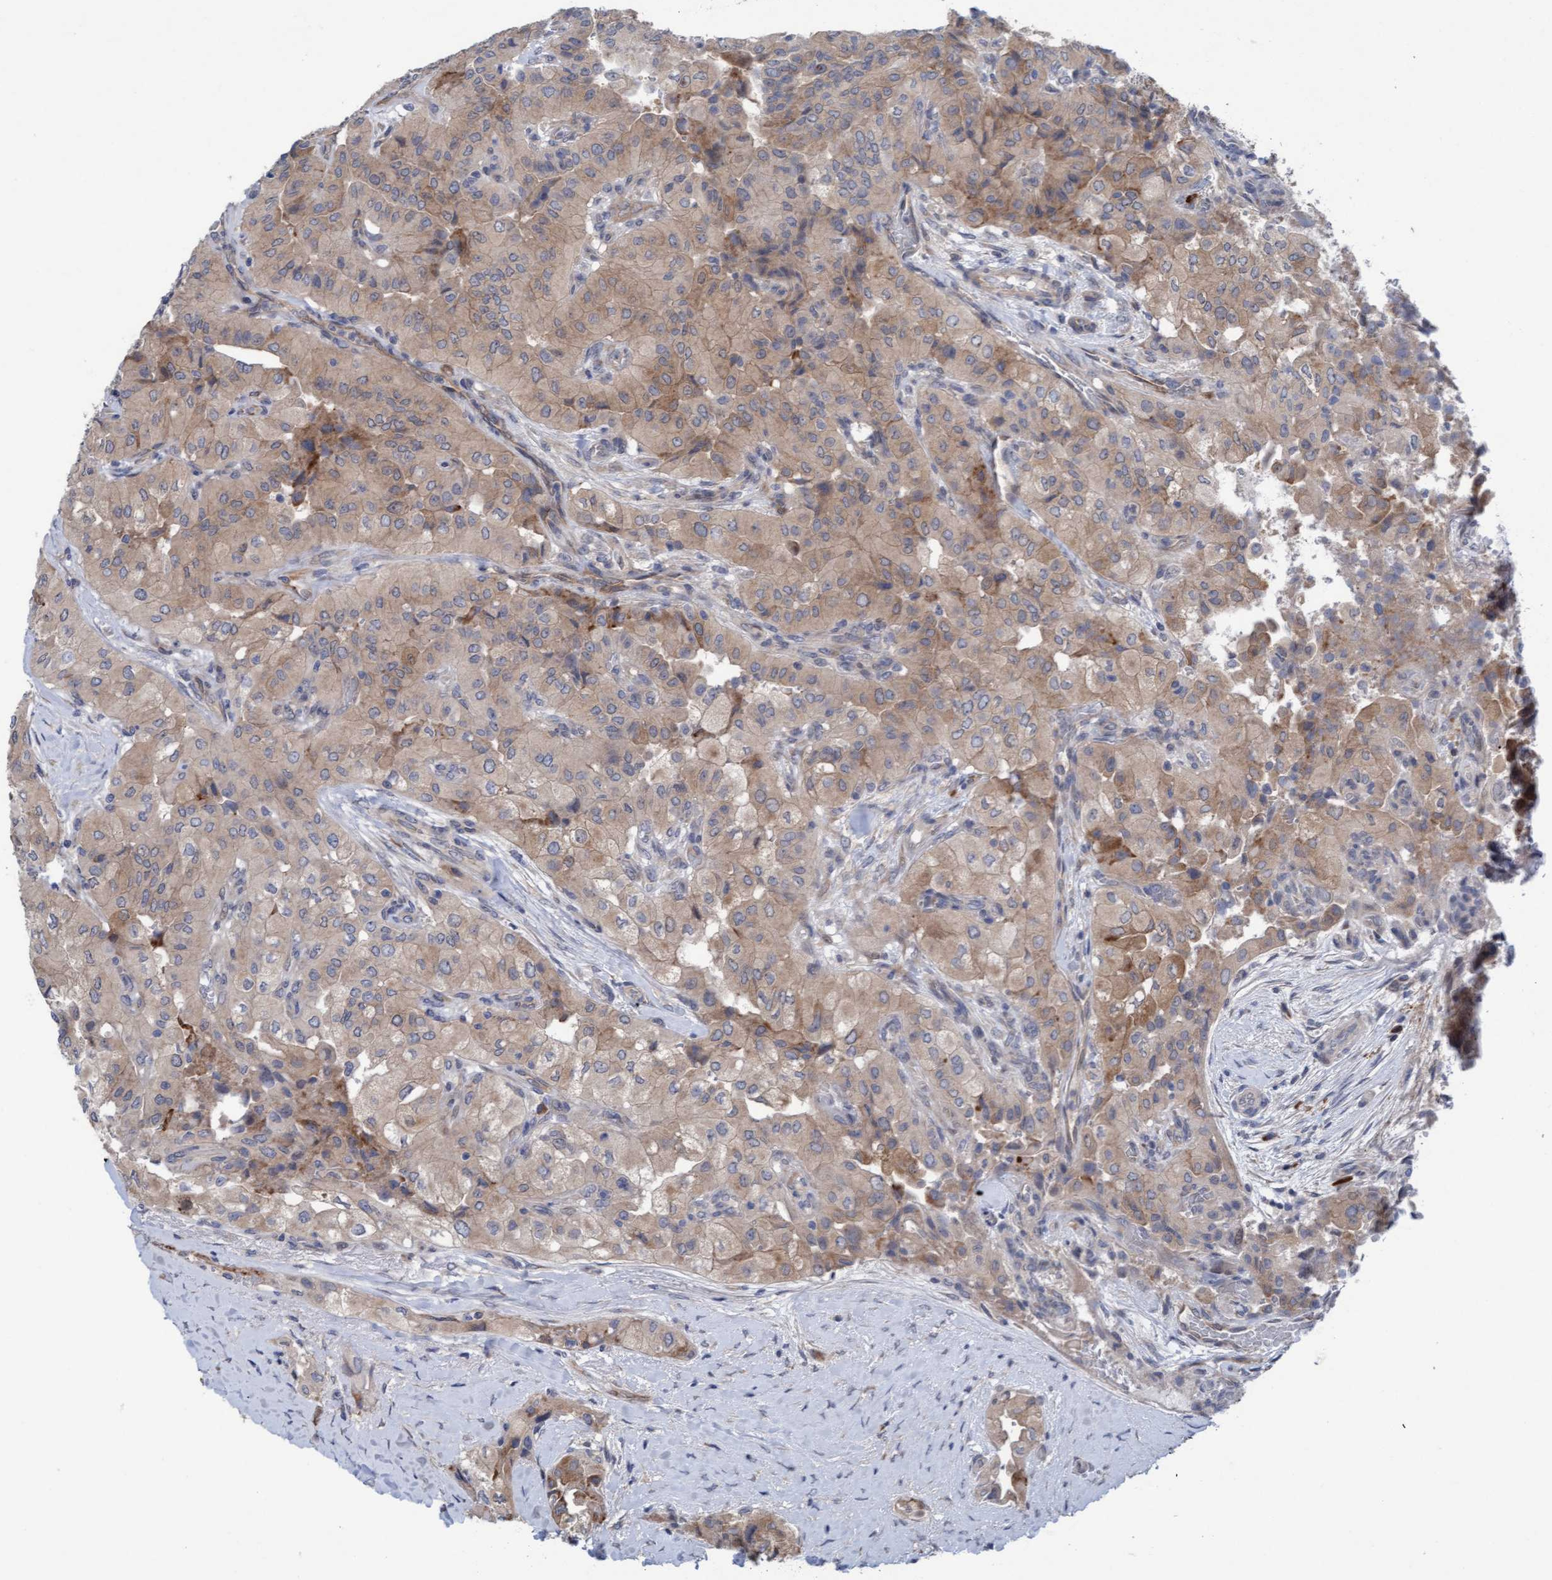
{"staining": {"intensity": "moderate", "quantity": ">75%", "location": "cytoplasmic/membranous"}, "tissue": "thyroid cancer", "cell_type": "Tumor cells", "image_type": "cancer", "snomed": [{"axis": "morphology", "description": "Papillary adenocarcinoma, NOS"}, {"axis": "topography", "description": "Thyroid gland"}], "caption": "Brown immunohistochemical staining in thyroid cancer (papillary adenocarcinoma) reveals moderate cytoplasmic/membranous expression in about >75% of tumor cells. Using DAB (3,3'-diaminobenzidine) (brown) and hematoxylin (blue) stains, captured at high magnification using brightfield microscopy.", "gene": "PLCD1", "patient": {"sex": "female", "age": 59}}